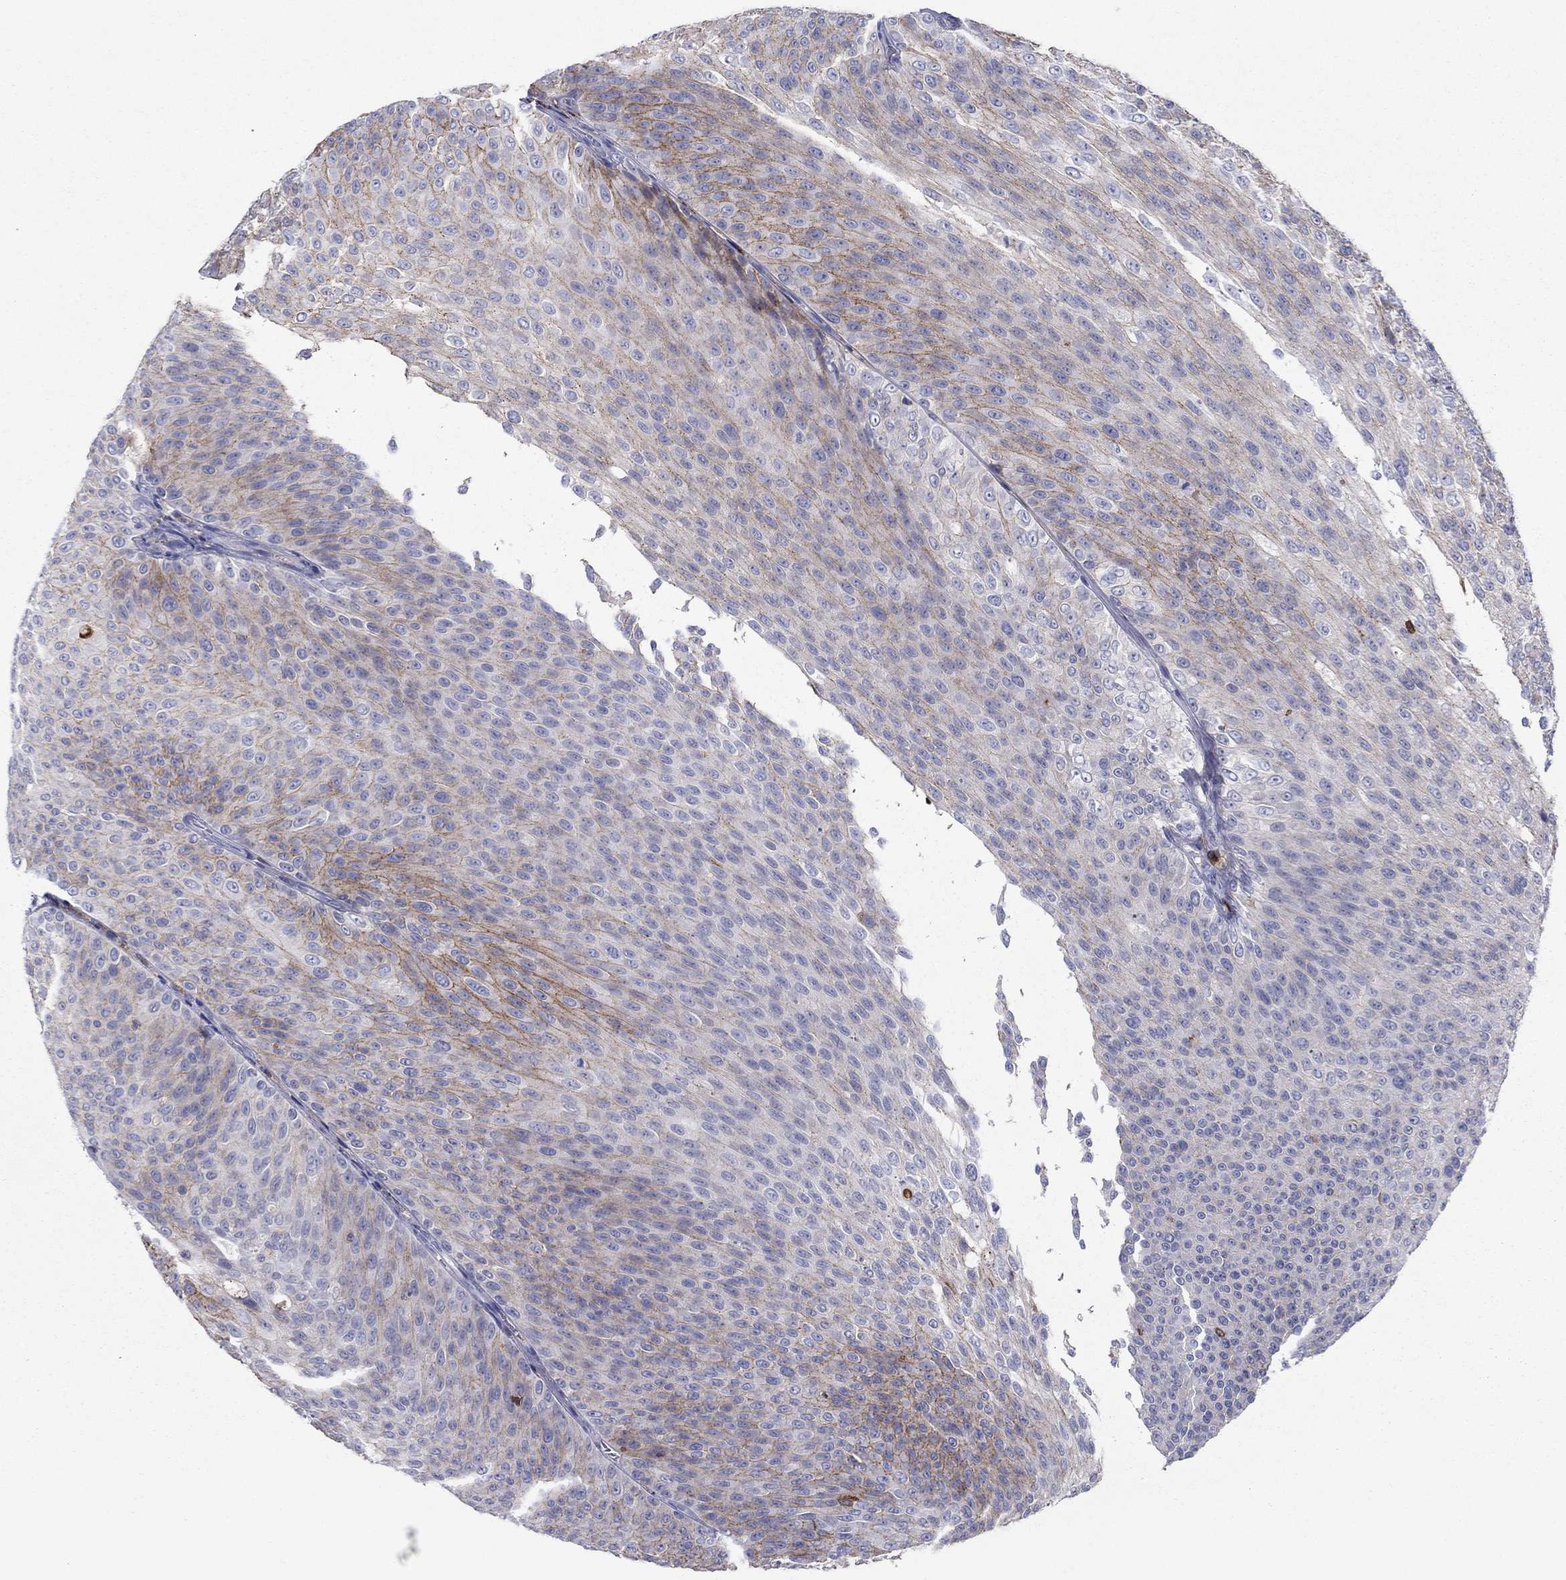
{"staining": {"intensity": "strong", "quantity": "25%-75%", "location": "cytoplasmic/membranous"}, "tissue": "urothelial cancer", "cell_type": "Tumor cells", "image_type": "cancer", "snomed": [{"axis": "morphology", "description": "Urothelial carcinoma, Low grade"}, {"axis": "topography", "description": "Ureter, NOS"}, {"axis": "topography", "description": "Urinary bladder"}], "caption": "Immunohistochemical staining of human low-grade urothelial carcinoma reveals high levels of strong cytoplasmic/membranous expression in approximately 25%-75% of tumor cells.", "gene": "HPX", "patient": {"sex": "male", "age": 78}}